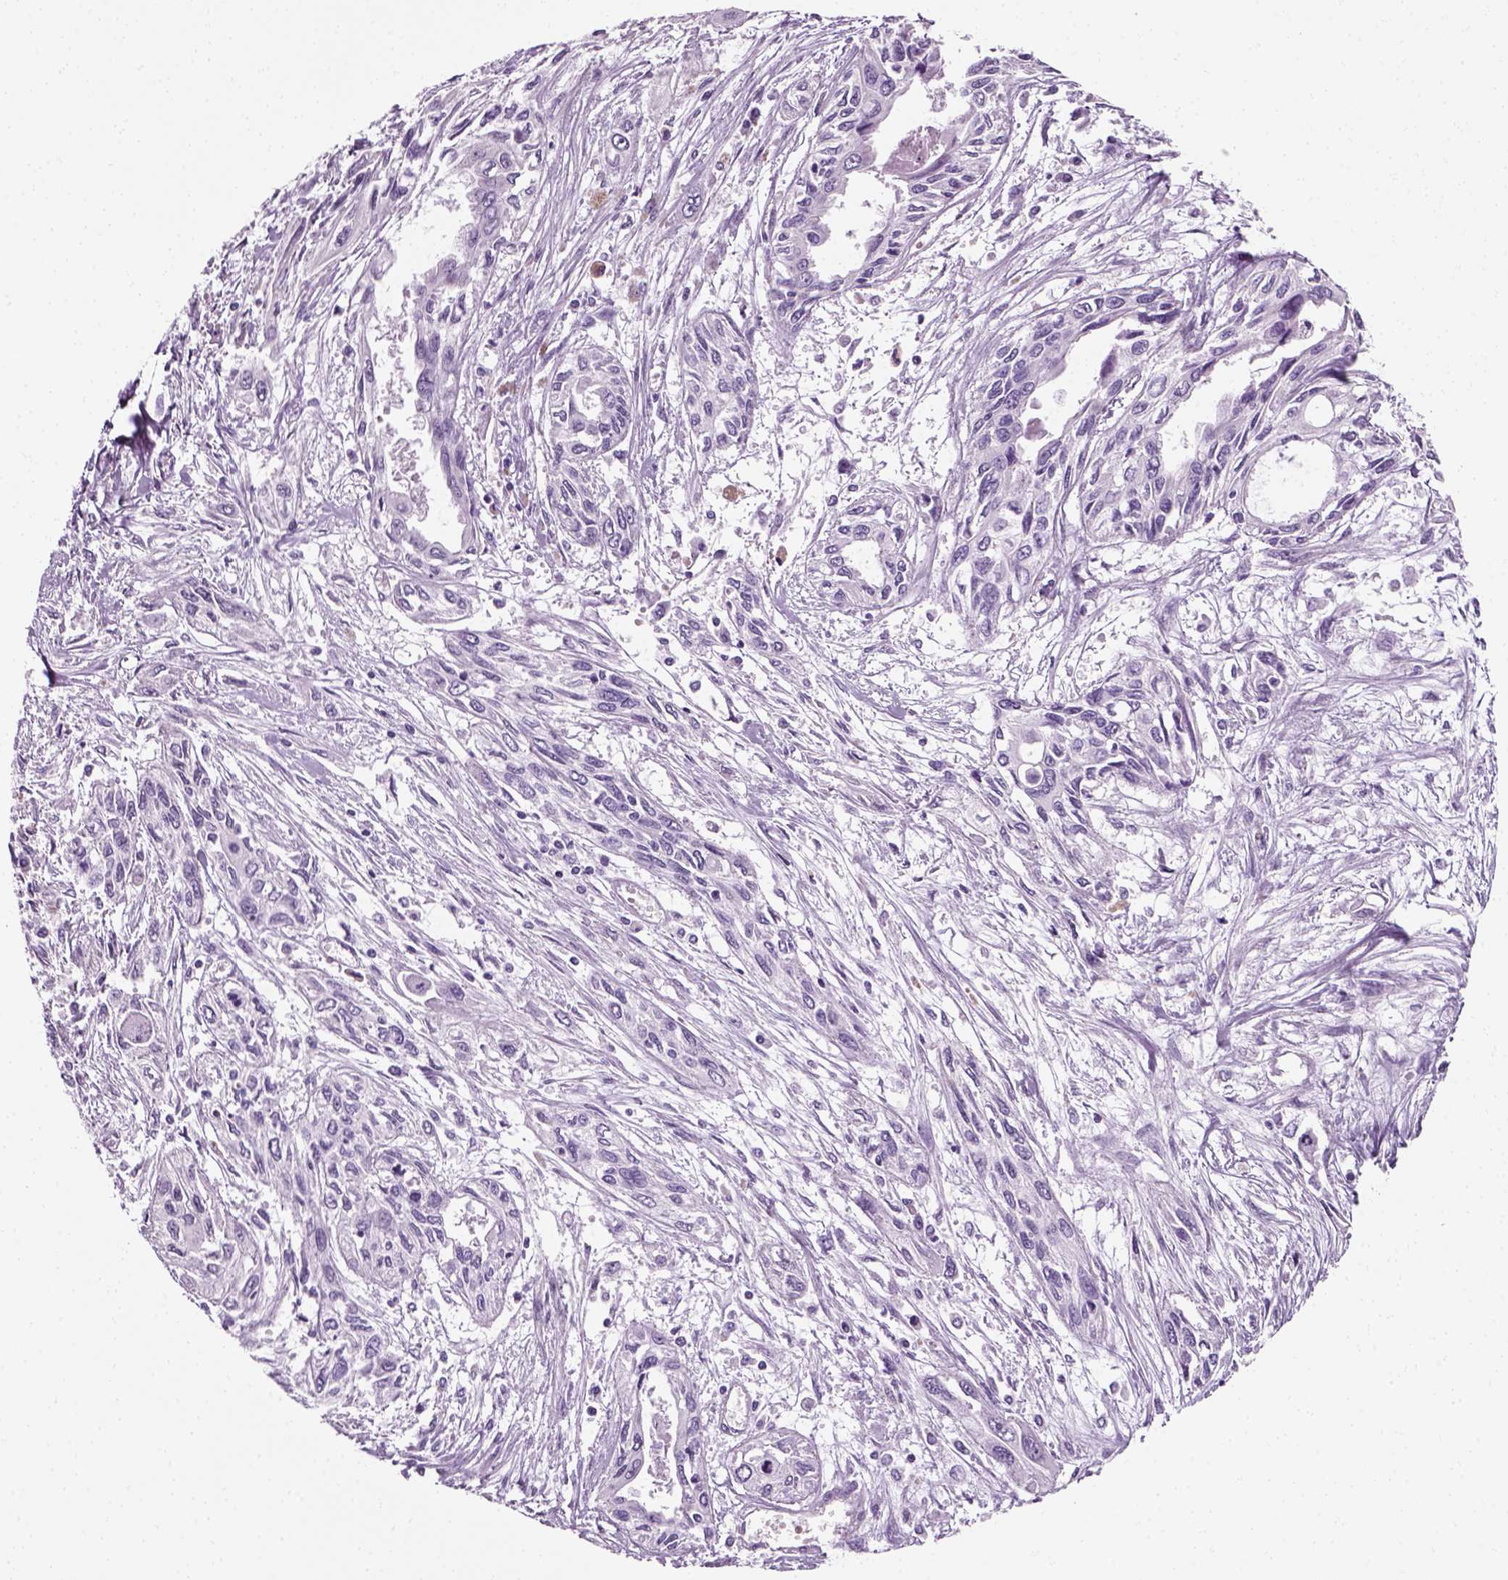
{"staining": {"intensity": "negative", "quantity": "none", "location": "none"}, "tissue": "pancreatic cancer", "cell_type": "Tumor cells", "image_type": "cancer", "snomed": [{"axis": "morphology", "description": "Adenocarcinoma, NOS"}, {"axis": "topography", "description": "Pancreas"}], "caption": "Tumor cells show no significant protein expression in pancreatic adenocarcinoma. (Stains: DAB immunohistochemistry with hematoxylin counter stain, Microscopy: brightfield microscopy at high magnification).", "gene": "SPATA31E1", "patient": {"sex": "female", "age": 55}}